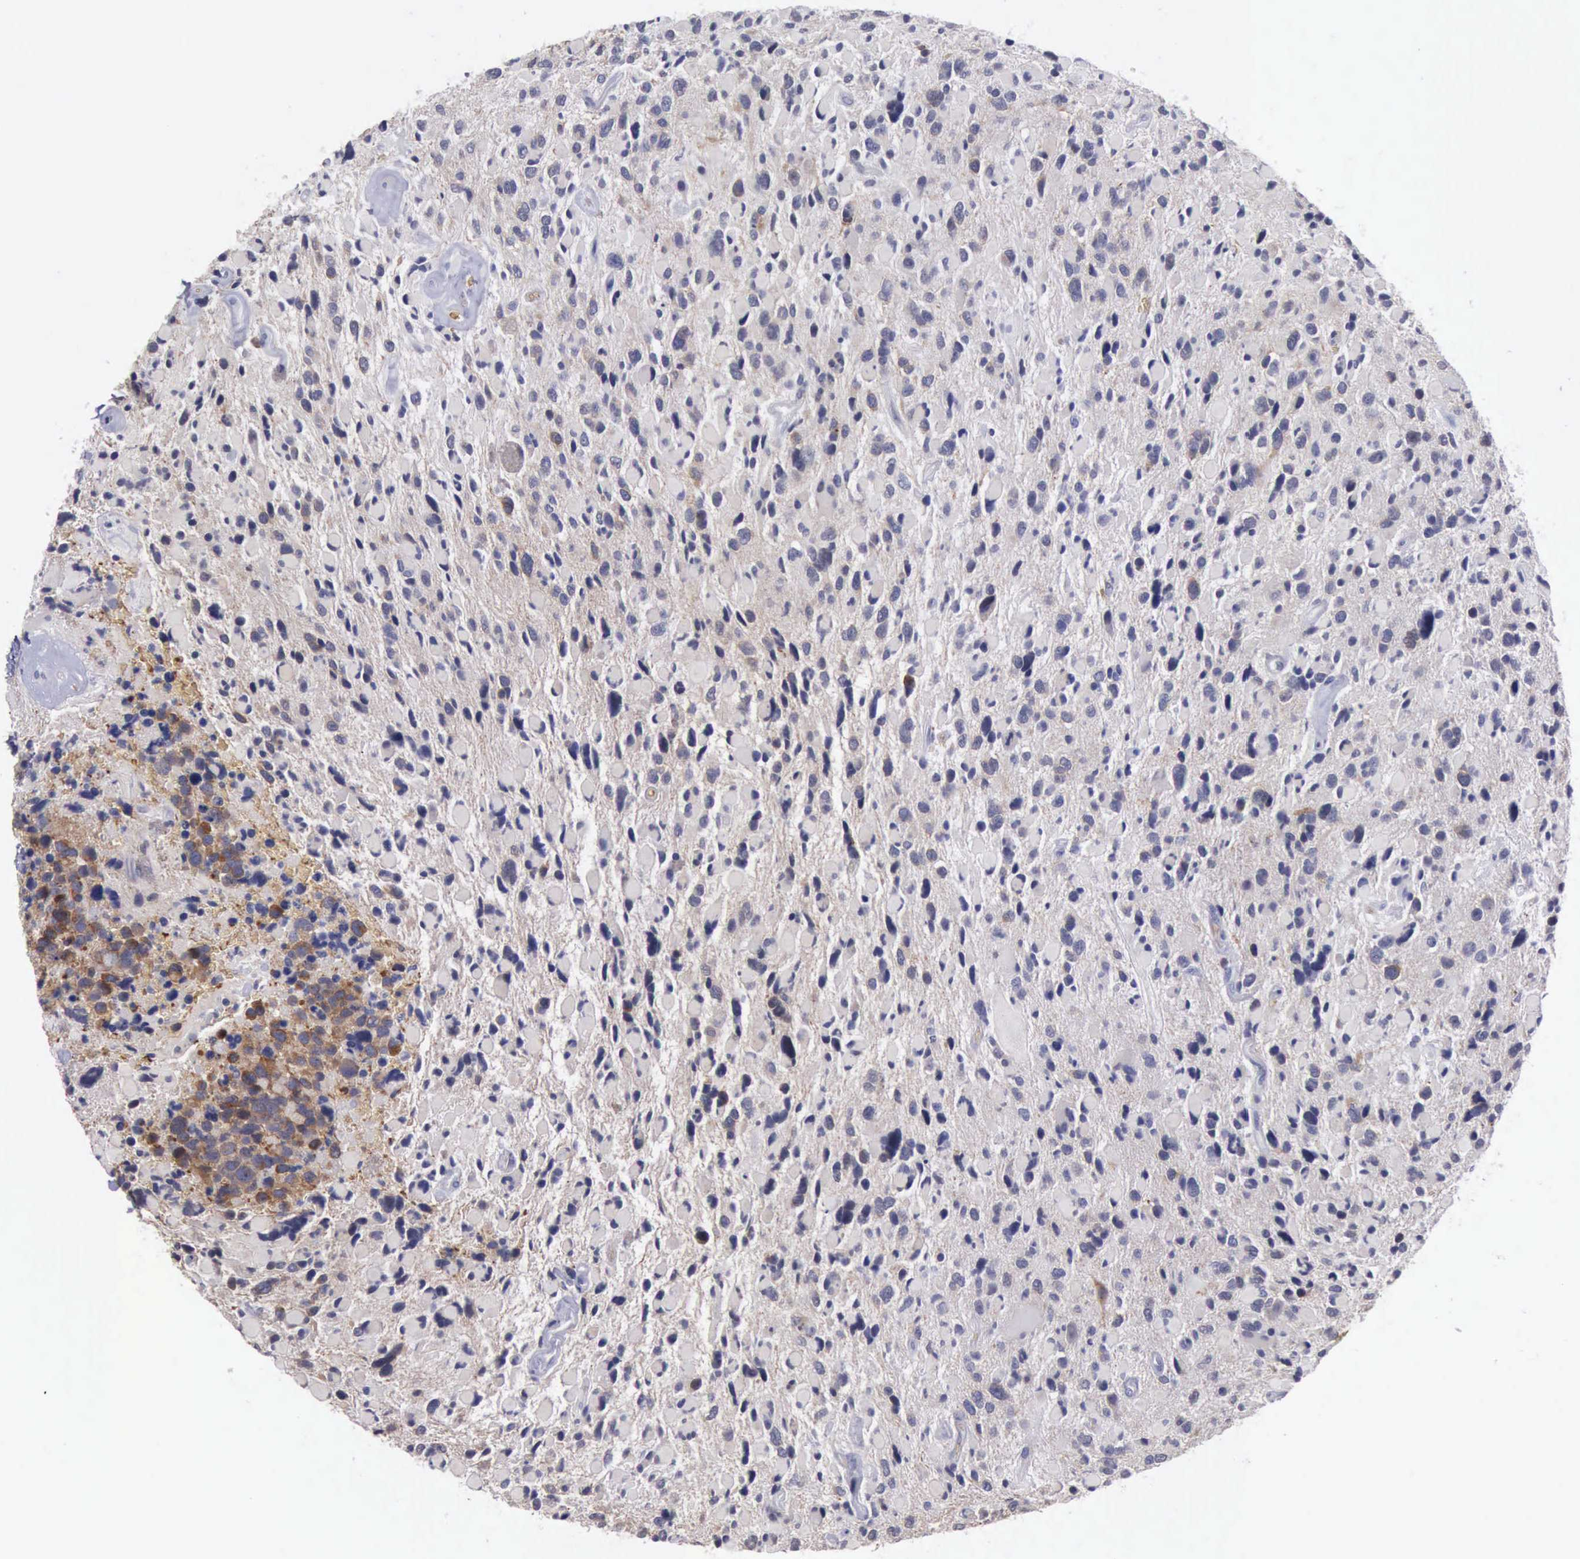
{"staining": {"intensity": "negative", "quantity": "none", "location": "none"}, "tissue": "glioma", "cell_type": "Tumor cells", "image_type": "cancer", "snomed": [{"axis": "morphology", "description": "Glioma, malignant, High grade"}, {"axis": "topography", "description": "Brain"}], "caption": "Protein analysis of glioma displays no significant staining in tumor cells.", "gene": "CEP128", "patient": {"sex": "female", "age": 37}}